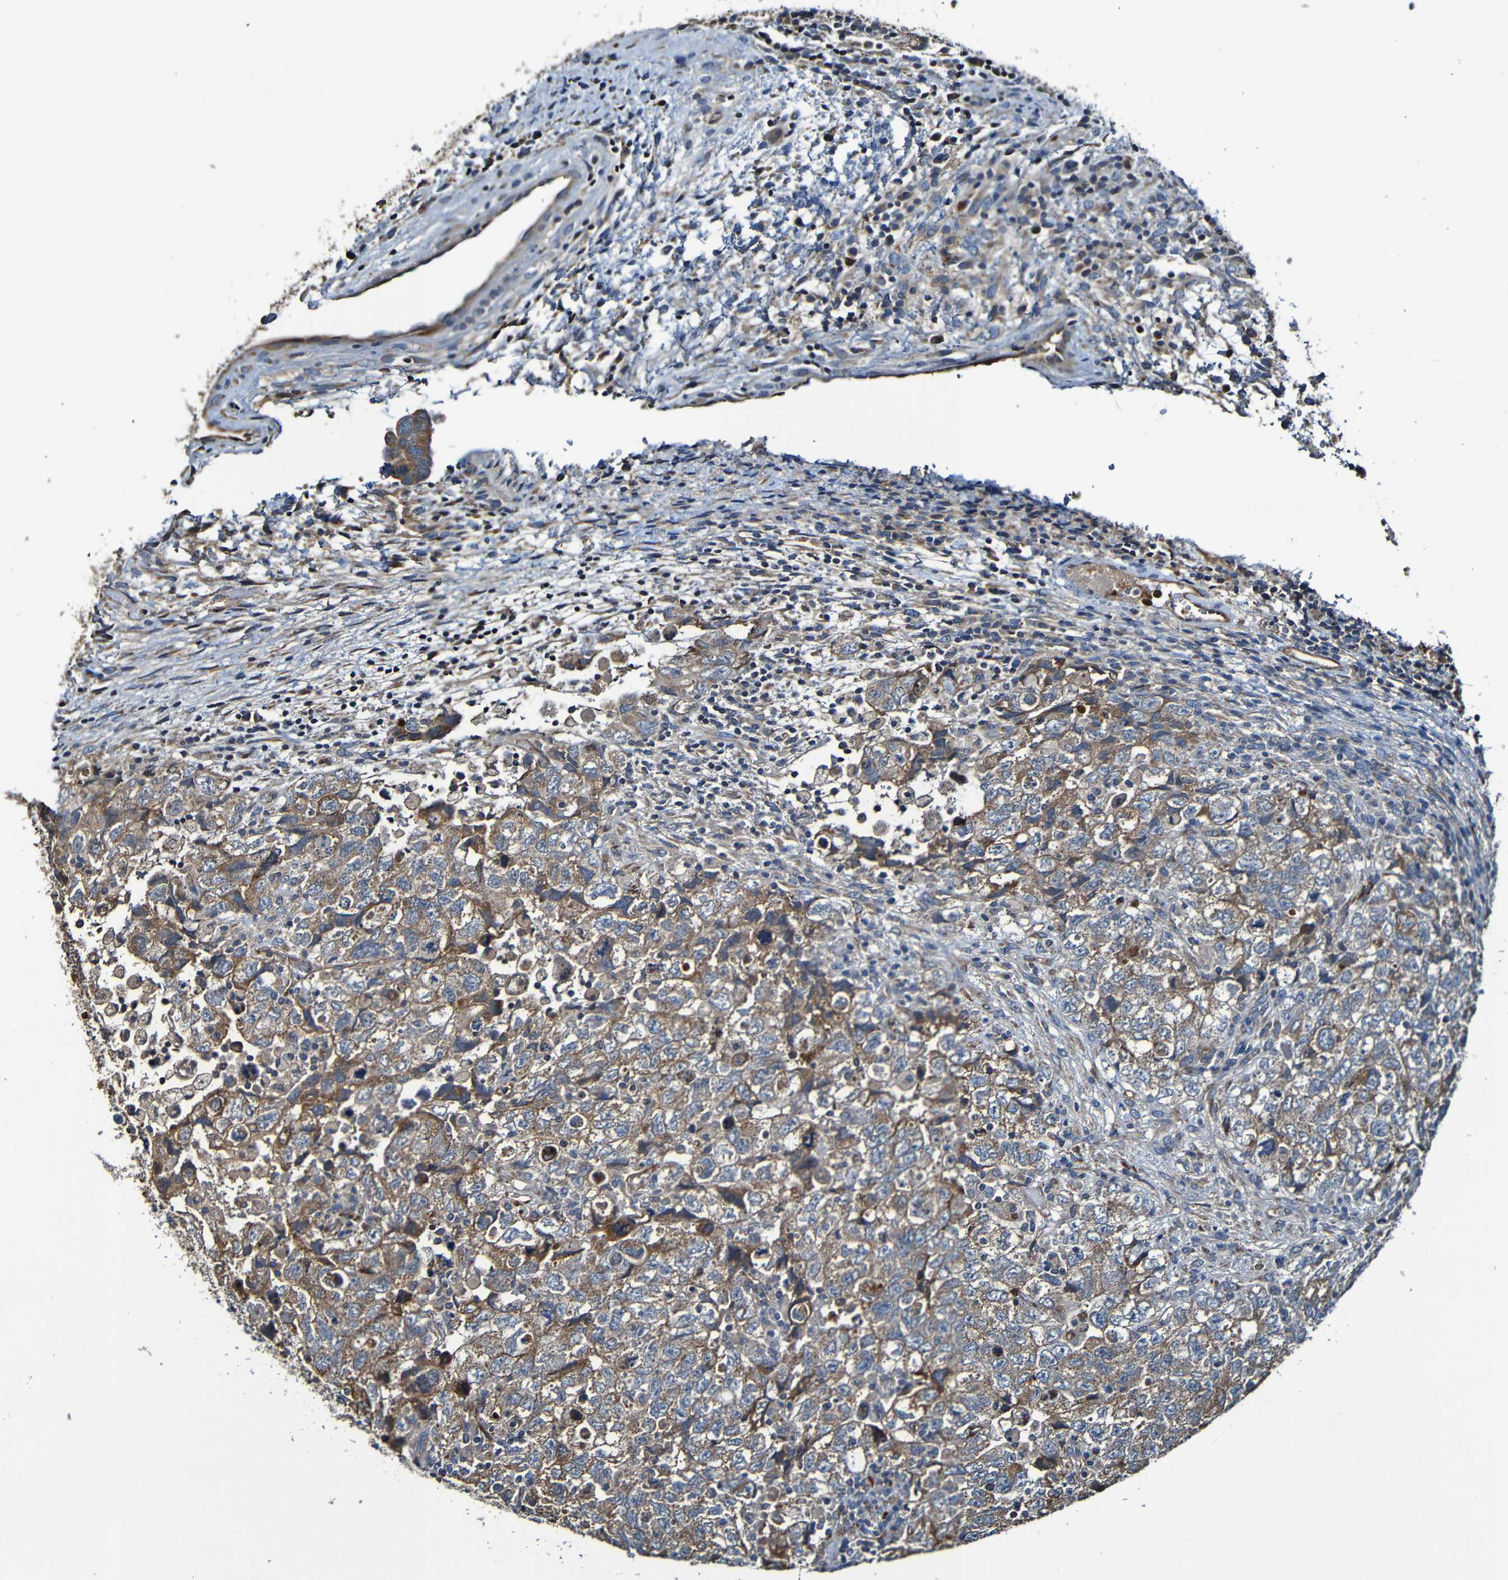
{"staining": {"intensity": "moderate", "quantity": "25%-75%", "location": "cytoplasmic/membranous"}, "tissue": "testis cancer", "cell_type": "Tumor cells", "image_type": "cancer", "snomed": [{"axis": "morphology", "description": "Carcinoma, Embryonal, NOS"}, {"axis": "topography", "description": "Testis"}], "caption": "Testis cancer was stained to show a protein in brown. There is medium levels of moderate cytoplasmic/membranous staining in approximately 25%-75% of tumor cells.", "gene": "ADAM15", "patient": {"sex": "male", "age": 36}}